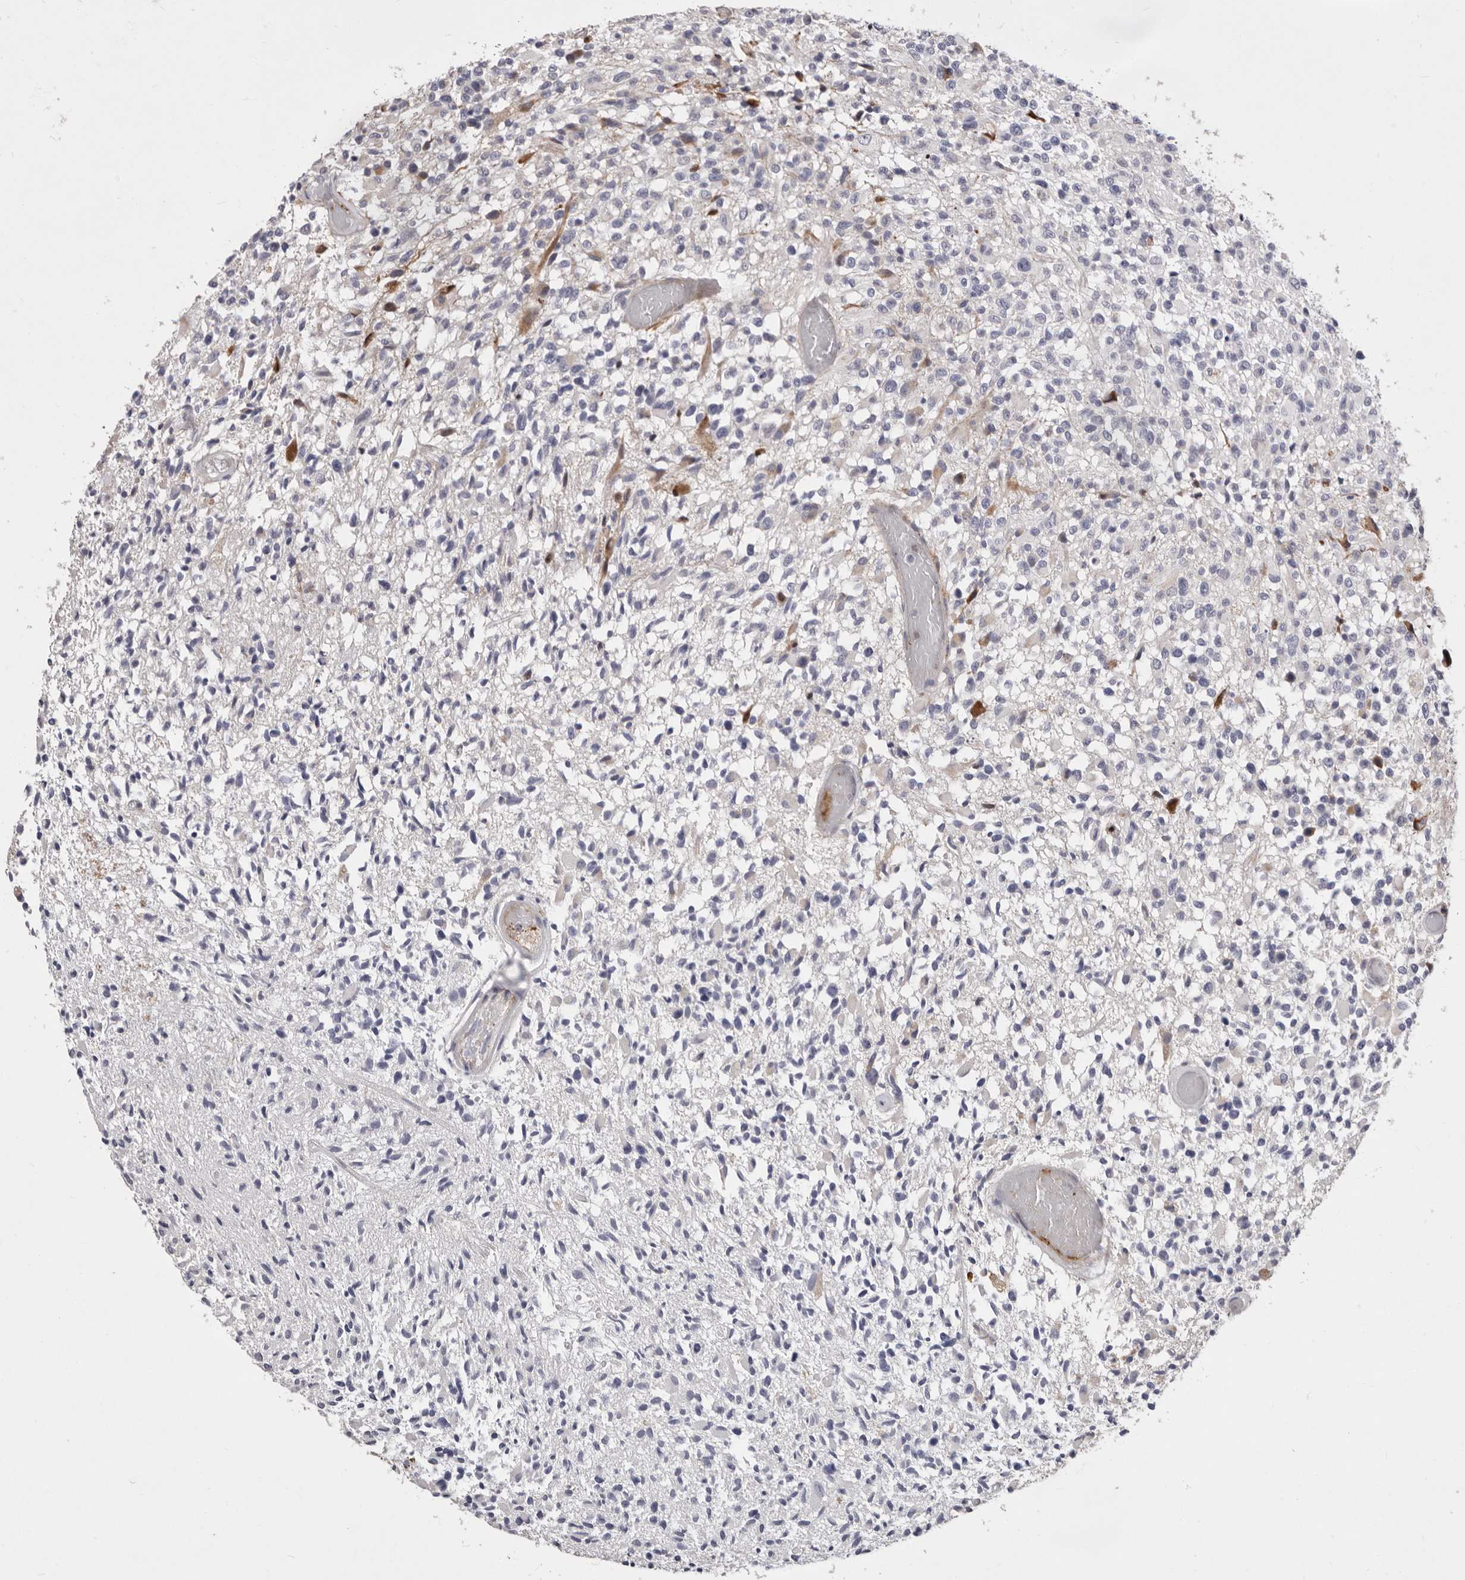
{"staining": {"intensity": "negative", "quantity": "none", "location": "none"}, "tissue": "glioma", "cell_type": "Tumor cells", "image_type": "cancer", "snomed": [{"axis": "morphology", "description": "Glioma, malignant, High grade"}, {"axis": "morphology", "description": "Glioblastoma, NOS"}, {"axis": "topography", "description": "Brain"}], "caption": "Immunohistochemistry of glioma reveals no expression in tumor cells. (DAB IHC, high magnification).", "gene": "NUBPL", "patient": {"sex": "male", "age": 60}}